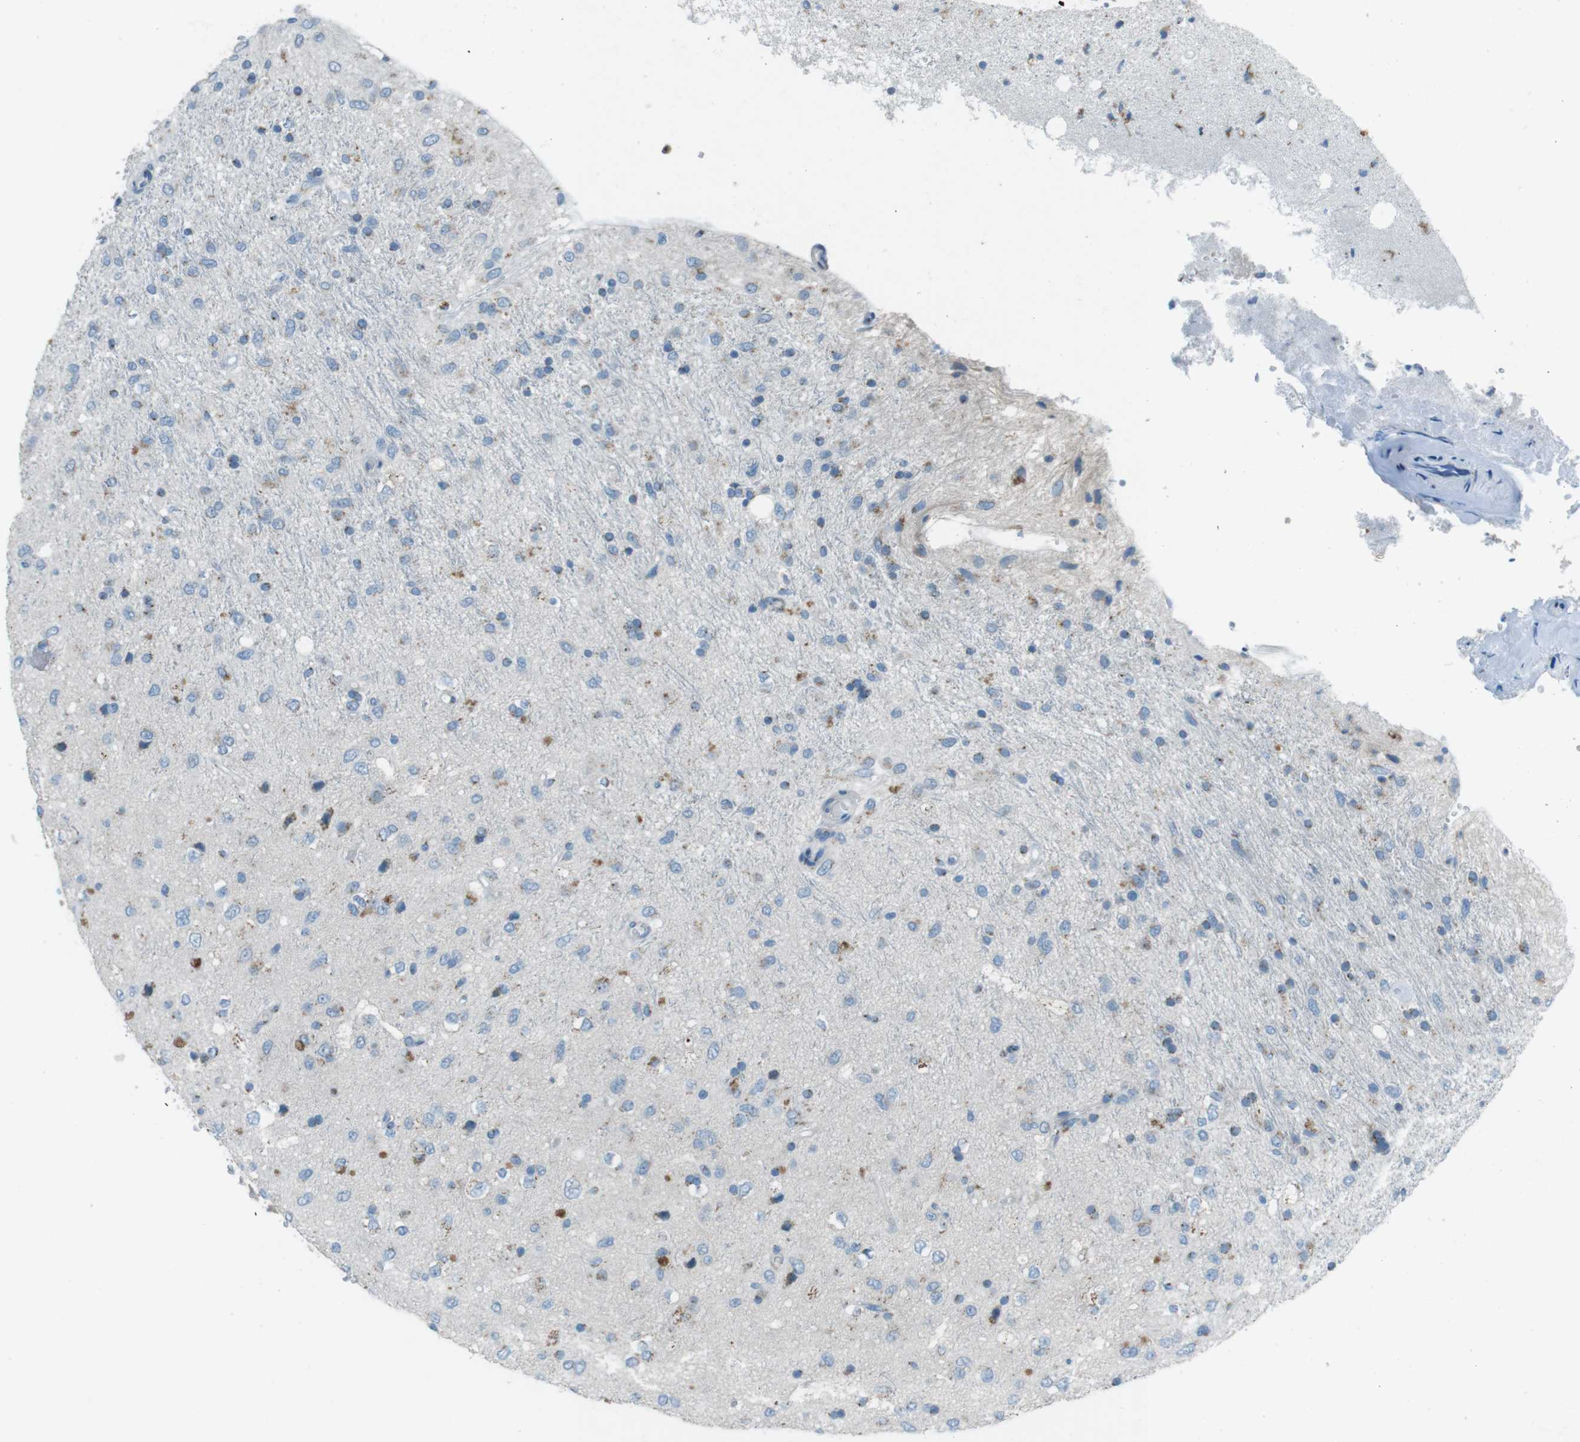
{"staining": {"intensity": "moderate", "quantity": "25%-75%", "location": "cytoplasmic/membranous"}, "tissue": "glioma", "cell_type": "Tumor cells", "image_type": "cancer", "snomed": [{"axis": "morphology", "description": "Glioma, malignant, Low grade"}, {"axis": "topography", "description": "Brain"}], "caption": "IHC micrograph of neoplastic tissue: human malignant glioma (low-grade) stained using immunohistochemistry (IHC) reveals medium levels of moderate protein expression localized specifically in the cytoplasmic/membranous of tumor cells, appearing as a cytoplasmic/membranous brown color.", "gene": "TXNDC15", "patient": {"sex": "male", "age": 77}}